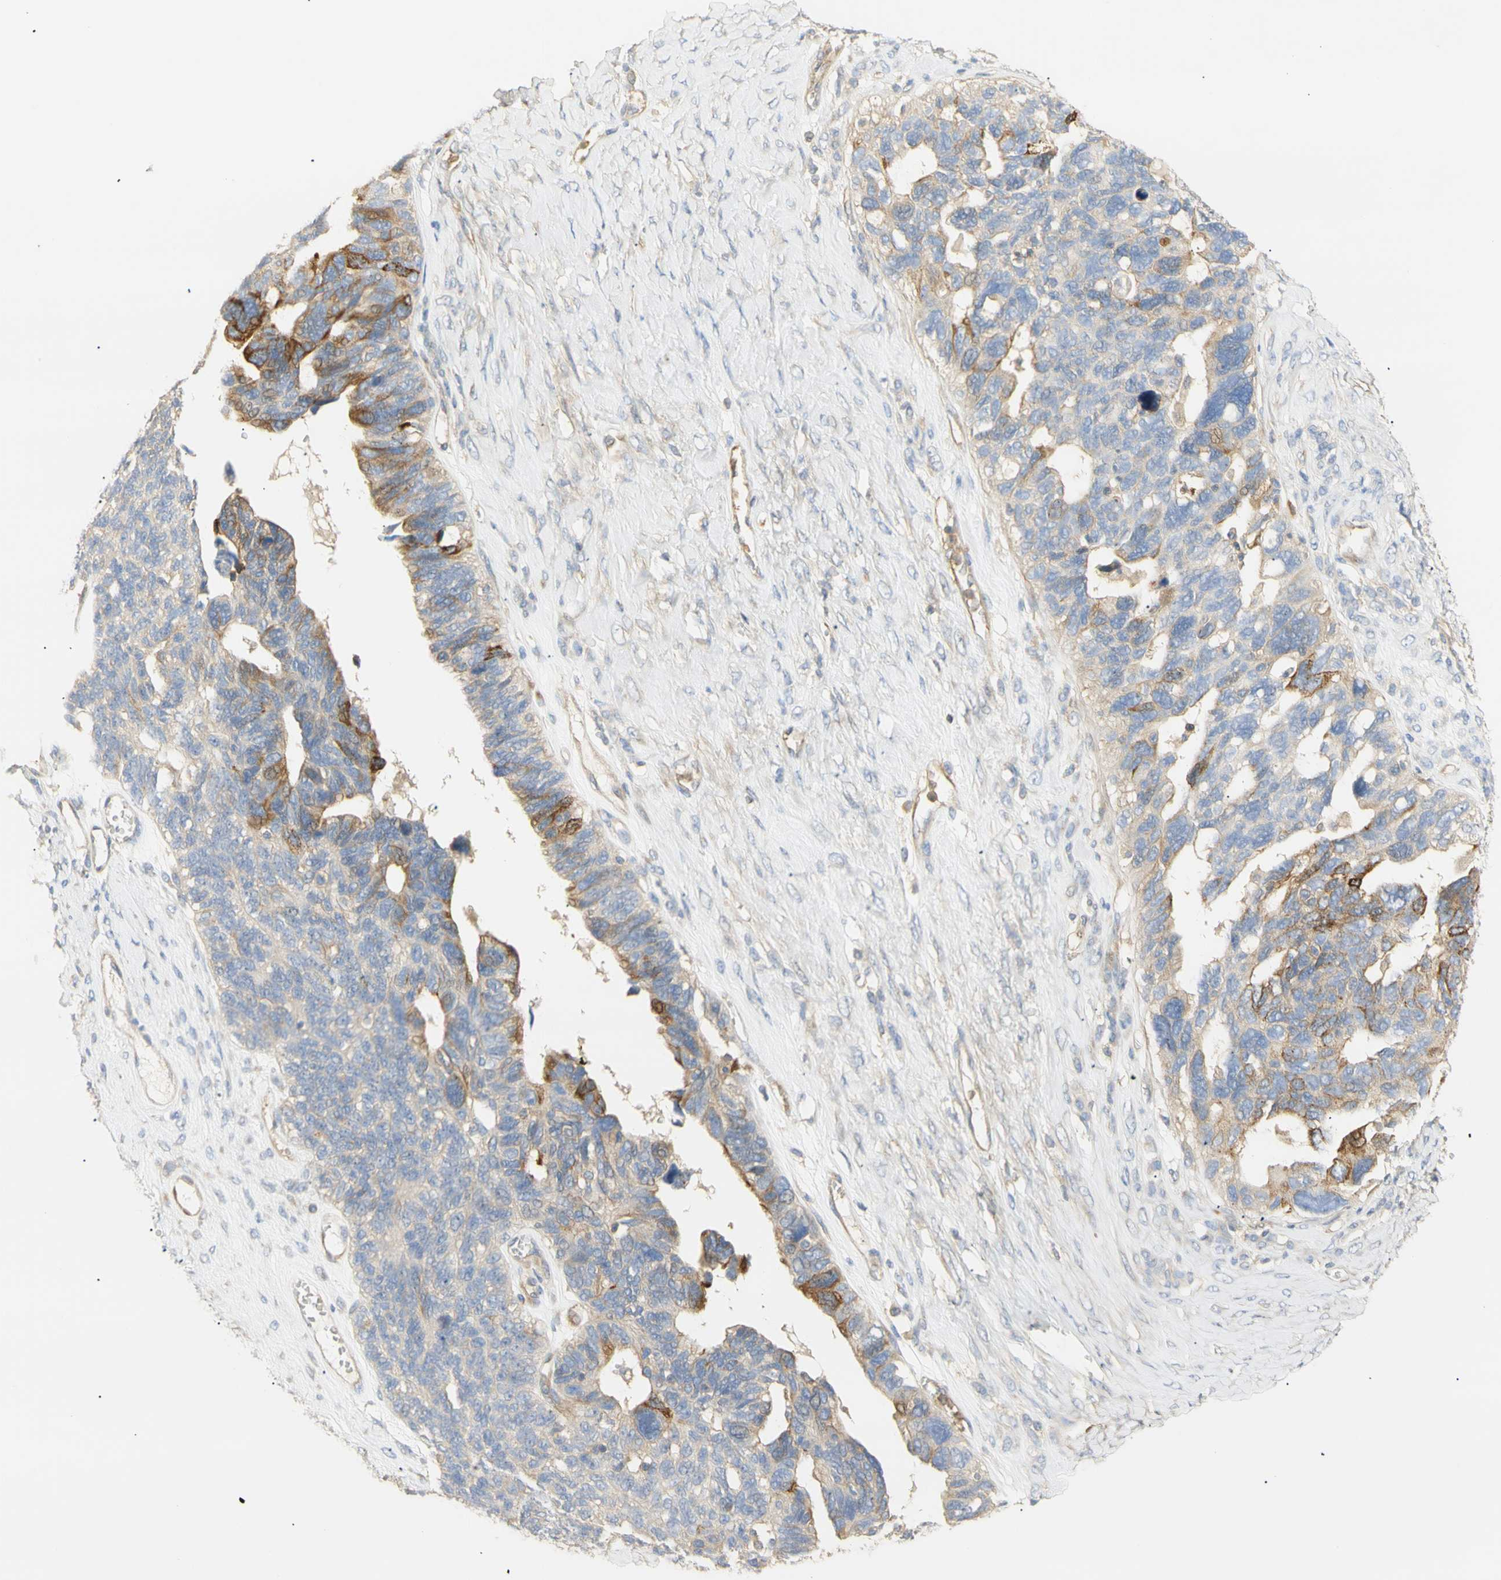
{"staining": {"intensity": "moderate", "quantity": "25%-75%", "location": "cytoplasmic/membranous"}, "tissue": "ovarian cancer", "cell_type": "Tumor cells", "image_type": "cancer", "snomed": [{"axis": "morphology", "description": "Cystadenocarcinoma, serous, NOS"}, {"axis": "topography", "description": "Ovary"}], "caption": "High-magnification brightfield microscopy of ovarian cancer (serous cystadenocarcinoma) stained with DAB (brown) and counterstained with hematoxylin (blue). tumor cells exhibit moderate cytoplasmic/membranous staining is present in approximately25%-75% of cells. Nuclei are stained in blue.", "gene": "KCNE4", "patient": {"sex": "female", "age": 79}}